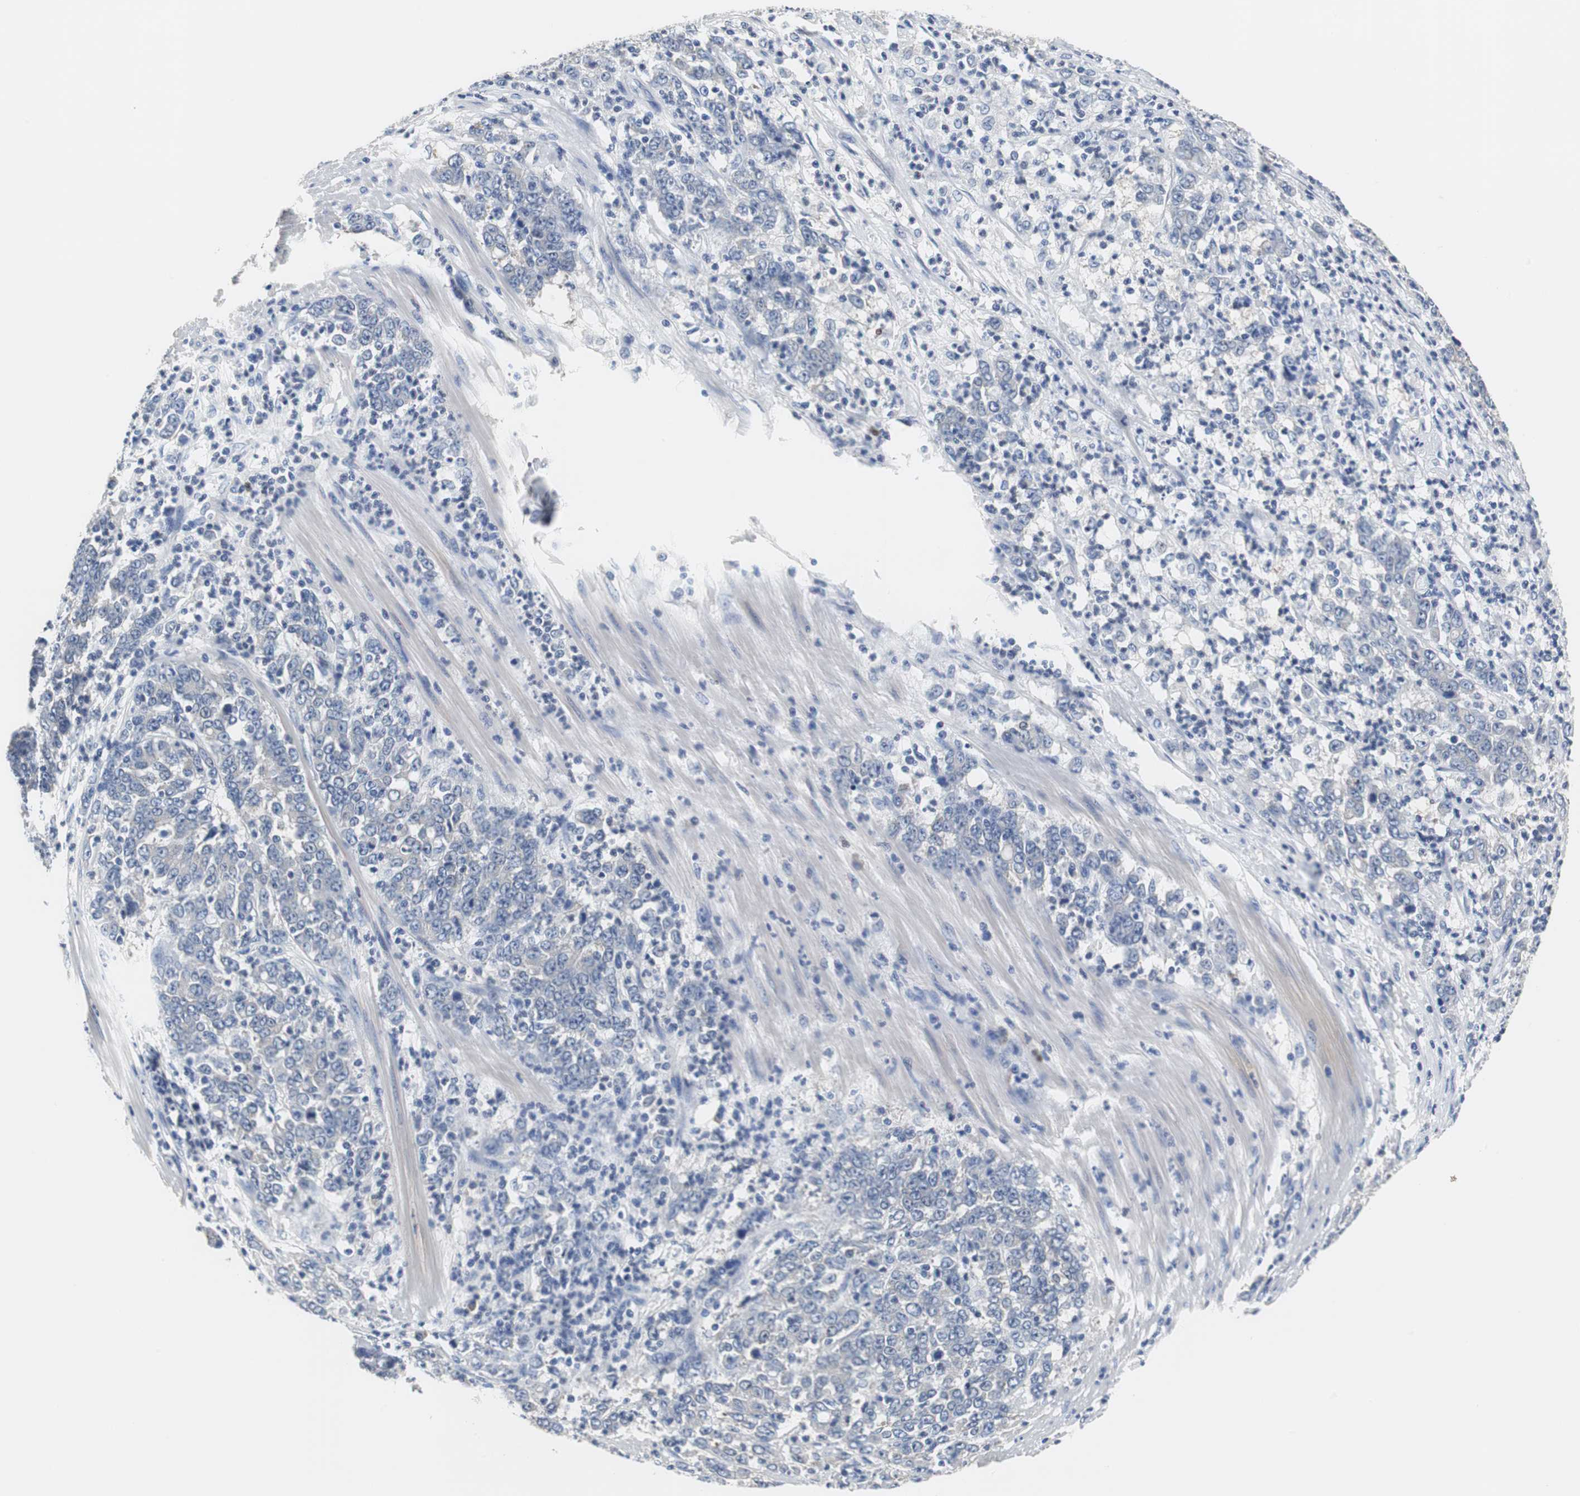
{"staining": {"intensity": "negative", "quantity": "none", "location": "none"}, "tissue": "stomach cancer", "cell_type": "Tumor cells", "image_type": "cancer", "snomed": [{"axis": "morphology", "description": "Adenocarcinoma, NOS"}, {"axis": "topography", "description": "Stomach, lower"}], "caption": "Immunohistochemistry (IHC) photomicrograph of neoplastic tissue: stomach cancer (adenocarcinoma) stained with DAB reveals no significant protein positivity in tumor cells. Nuclei are stained in blue.", "gene": "PCK1", "patient": {"sex": "female", "age": 71}}